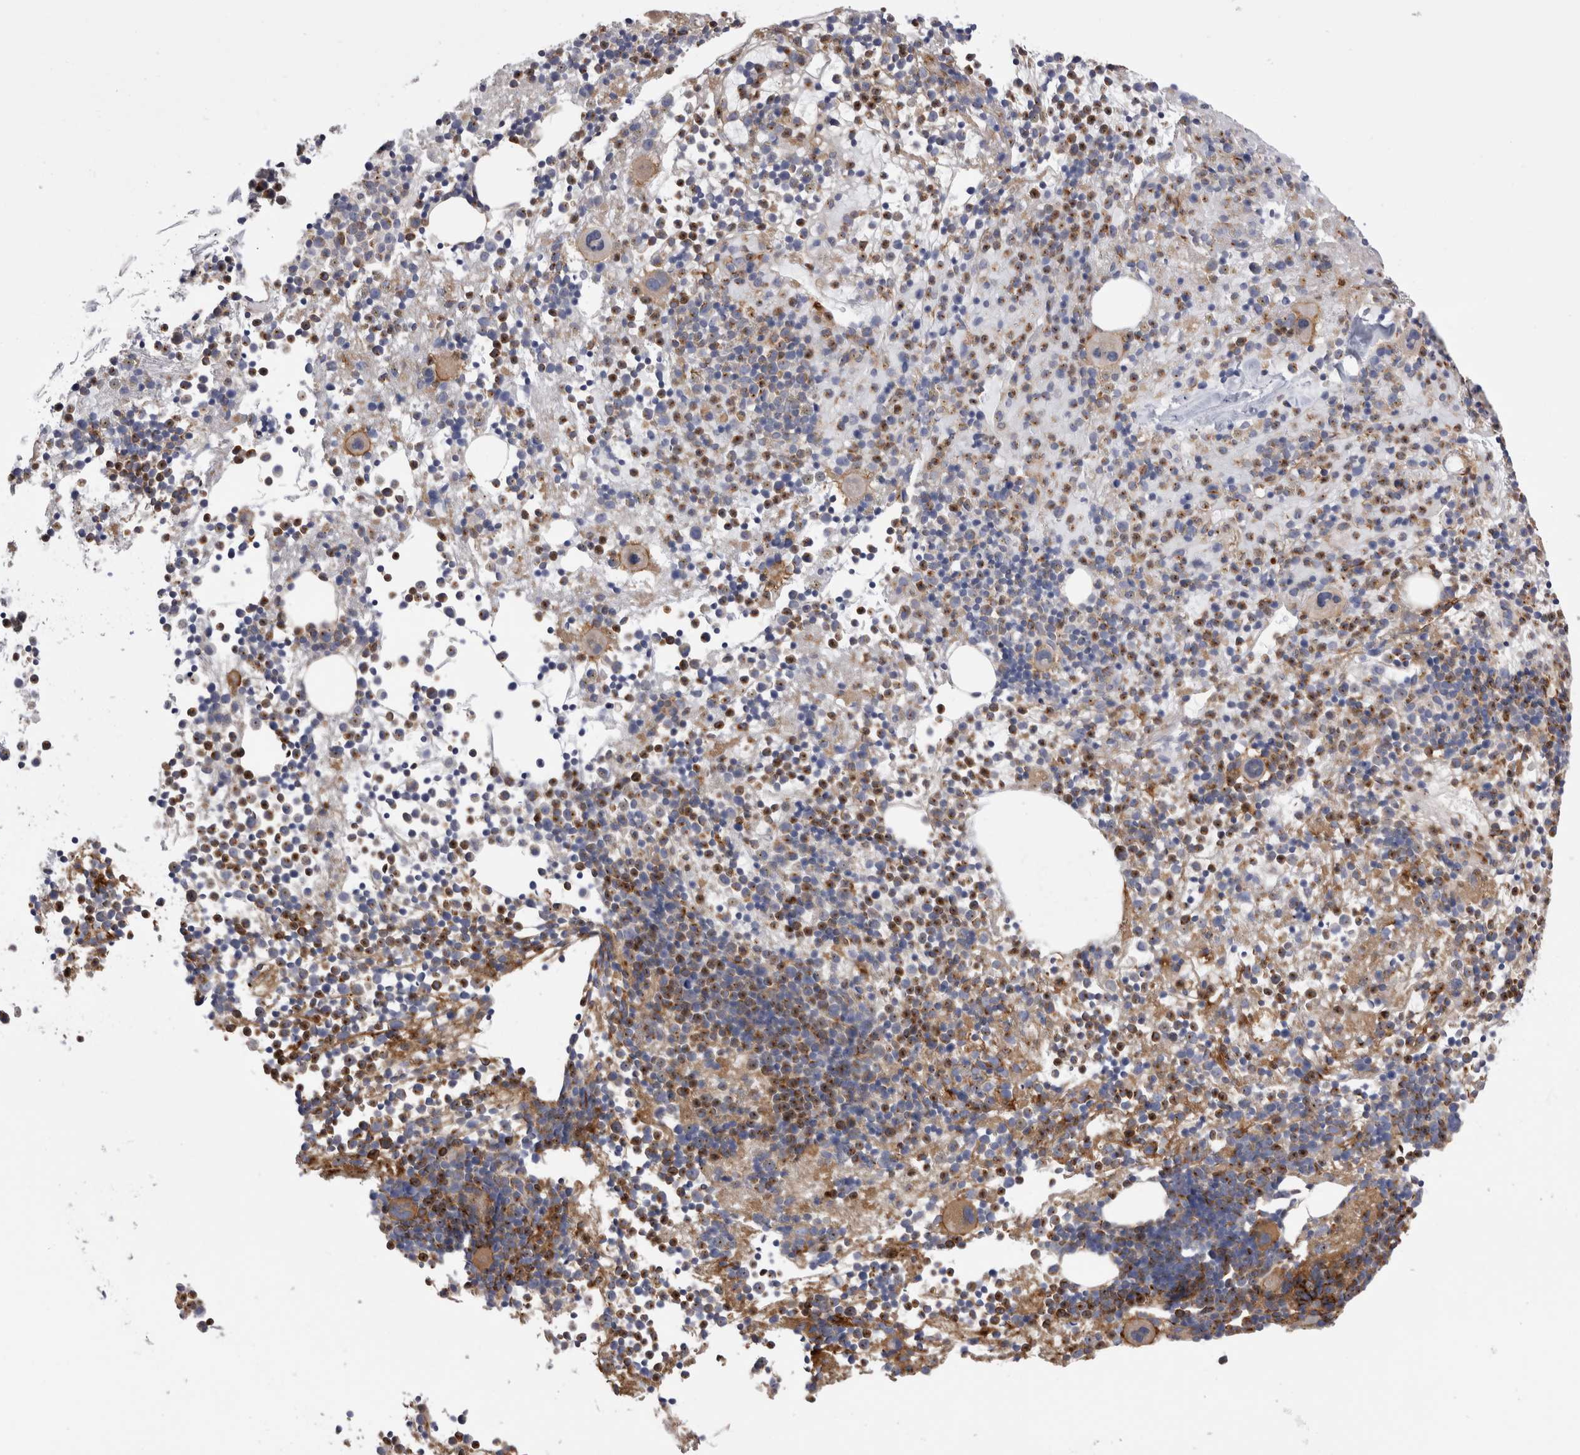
{"staining": {"intensity": "moderate", "quantity": ">75%", "location": "cytoplasmic/membranous"}, "tissue": "bone marrow", "cell_type": "Hematopoietic cells", "image_type": "normal", "snomed": [{"axis": "morphology", "description": "Normal tissue, NOS"}, {"axis": "morphology", "description": "Inflammation, NOS"}, {"axis": "topography", "description": "Bone marrow"}], "caption": "This photomicrograph exhibits immunohistochemistry staining of benign bone marrow, with medium moderate cytoplasmic/membranous expression in approximately >75% of hematopoietic cells.", "gene": "RAB11FIP1", "patient": {"sex": "male", "age": 1}}